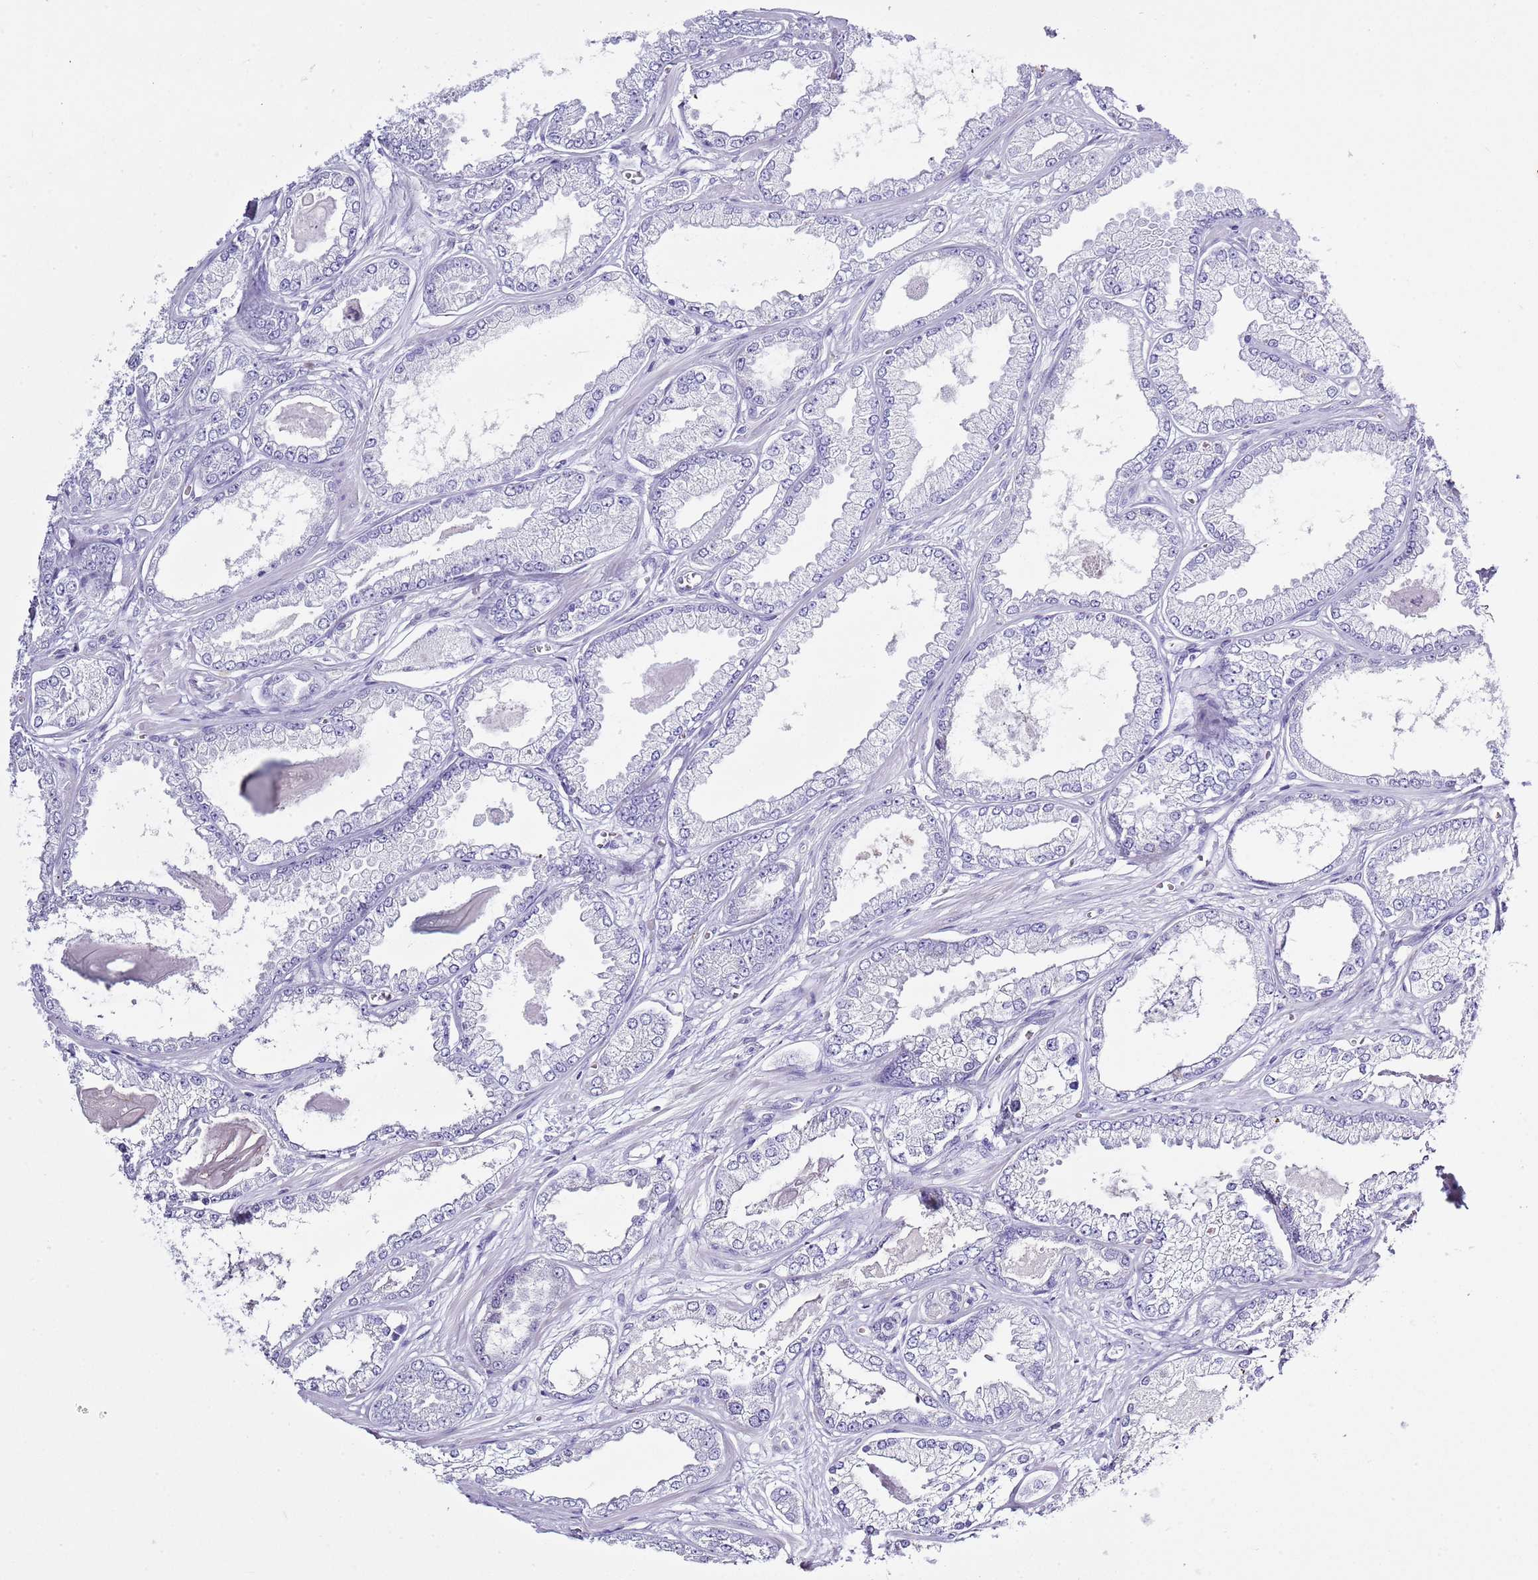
{"staining": {"intensity": "negative", "quantity": "none", "location": "none"}, "tissue": "prostate cancer", "cell_type": "Tumor cells", "image_type": "cancer", "snomed": [{"axis": "morphology", "description": "Adenocarcinoma, Low grade"}, {"axis": "topography", "description": "Prostate"}], "caption": "IHC photomicrograph of prostate cancer (low-grade adenocarcinoma) stained for a protein (brown), which demonstrates no expression in tumor cells. (Brightfield microscopy of DAB immunohistochemistry at high magnification).", "gene": "ZFP2", "patient": {"sex": "male", "age": 64}}